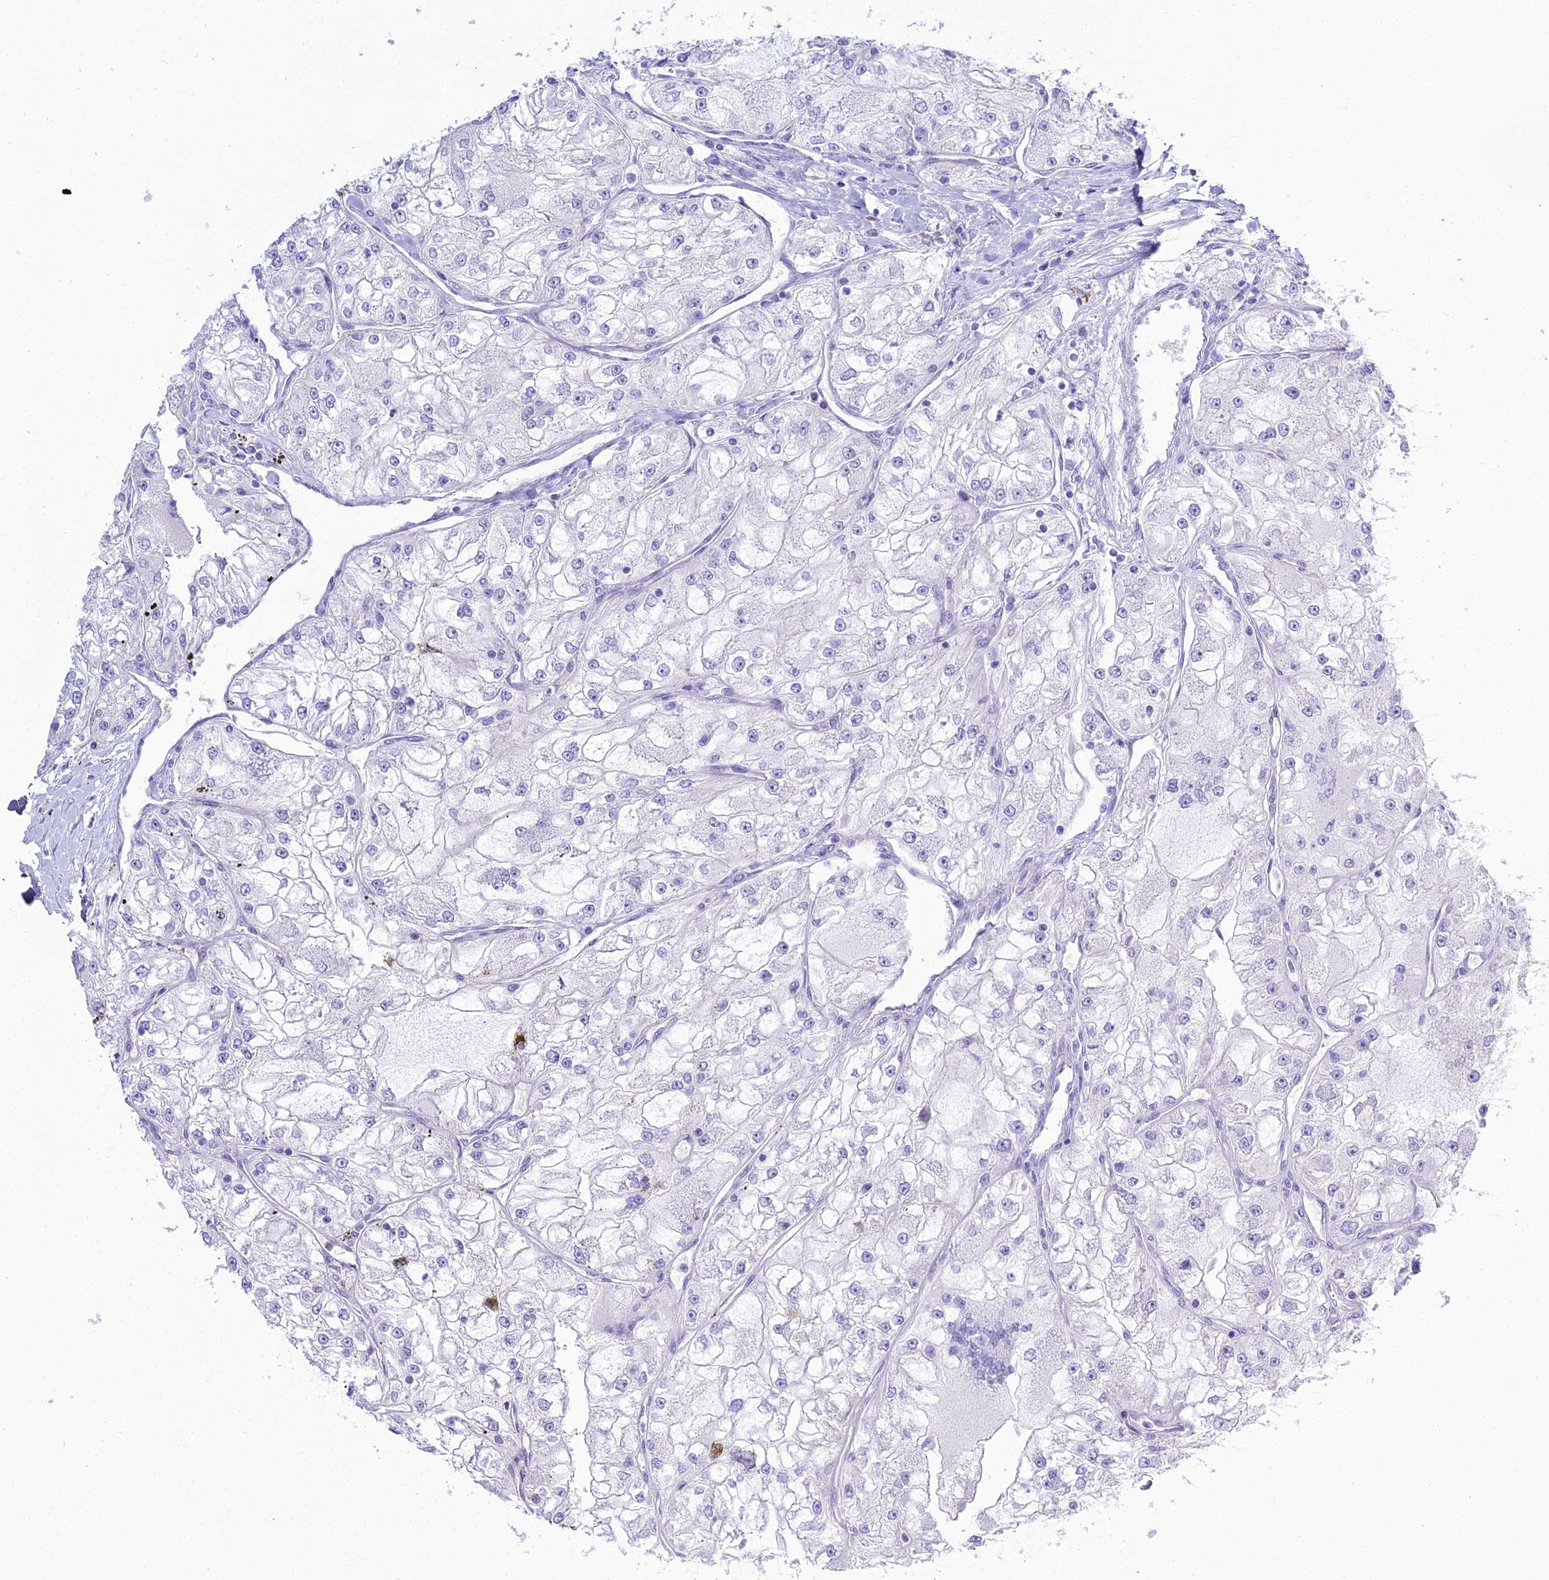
{"staining": {"intensity": "negative", "quantity": "none", "location": "none"}, "tissue": "renal cancer", "cell_type": "Tumor cells", "image_type": "cancer", "snomed": [{"axis": "morphology", "description": "Adenocarcinoma, NOS"}, {"axis": "topography", "description": "Kidney"}], "caption": "An IHC histopathology image of renal adenocarcinoma is shown. There is no staining in tumor cells of renal adenocarcinoma. (DAB immunohistochemistry (IHC) with hematoxylin counter stain).", "gene": "OR1Q1", "patient": {"sex": "female", "age": 72}}